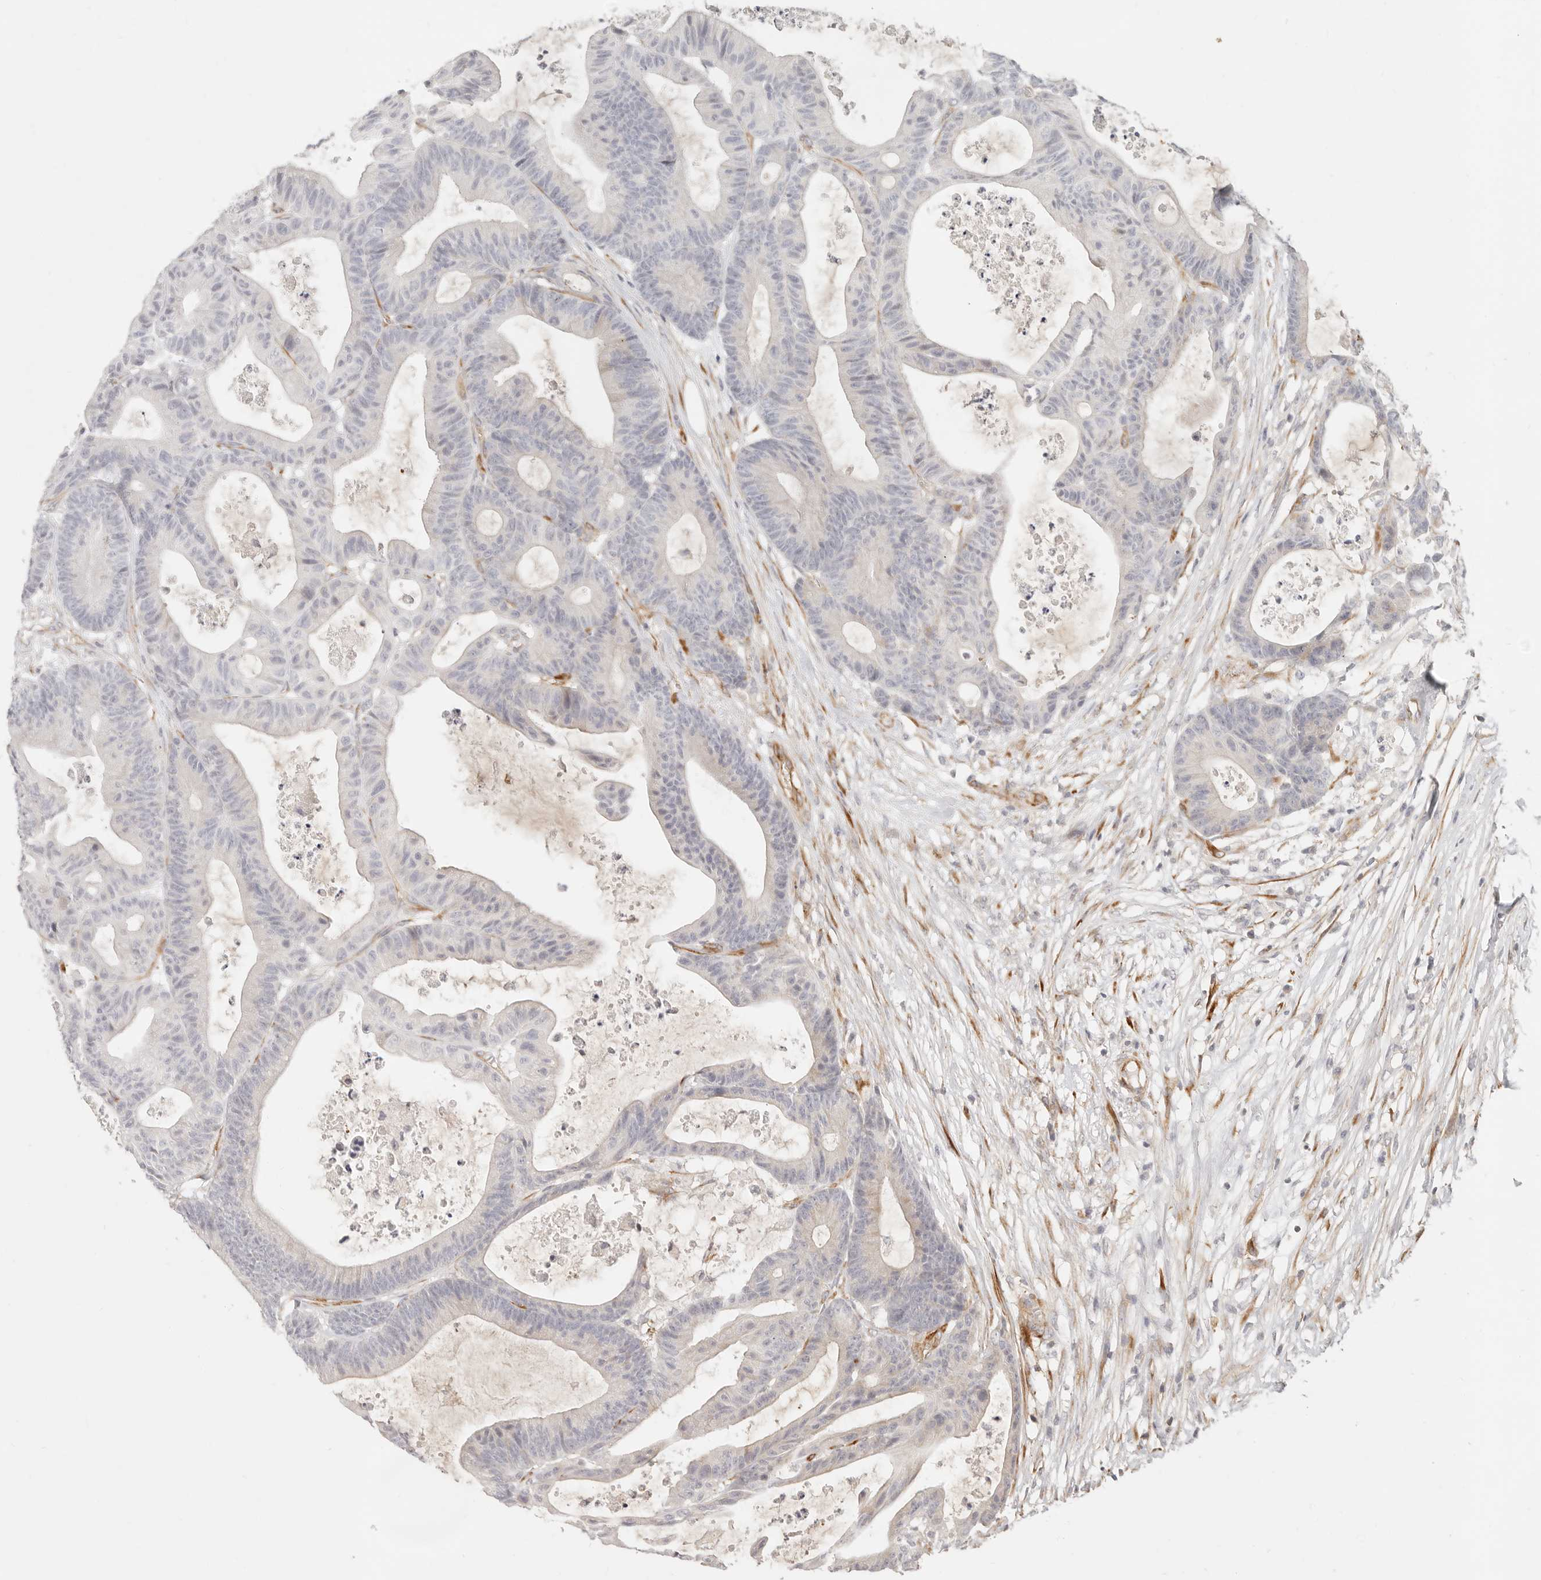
{"staining": {"intensity": "negative", "quantity": "none", "location": "none"}, "tissue": "colorectal cancer", "cell_type": "Tumor cells", "image_type": "cancer", "snomed": [{"axis": "morphology", "description": "Adenocarcinoma, NOS"}, {"axis": "topography", "description": "Colon"}], "caption": "This is an immunohistochemistry (IHC) photomicrograph of human colorectal adenocarcinoma. There is no staining in tumor cells.", "gene": "SASS6", "patient": {"sex": "female", "age": 84}}